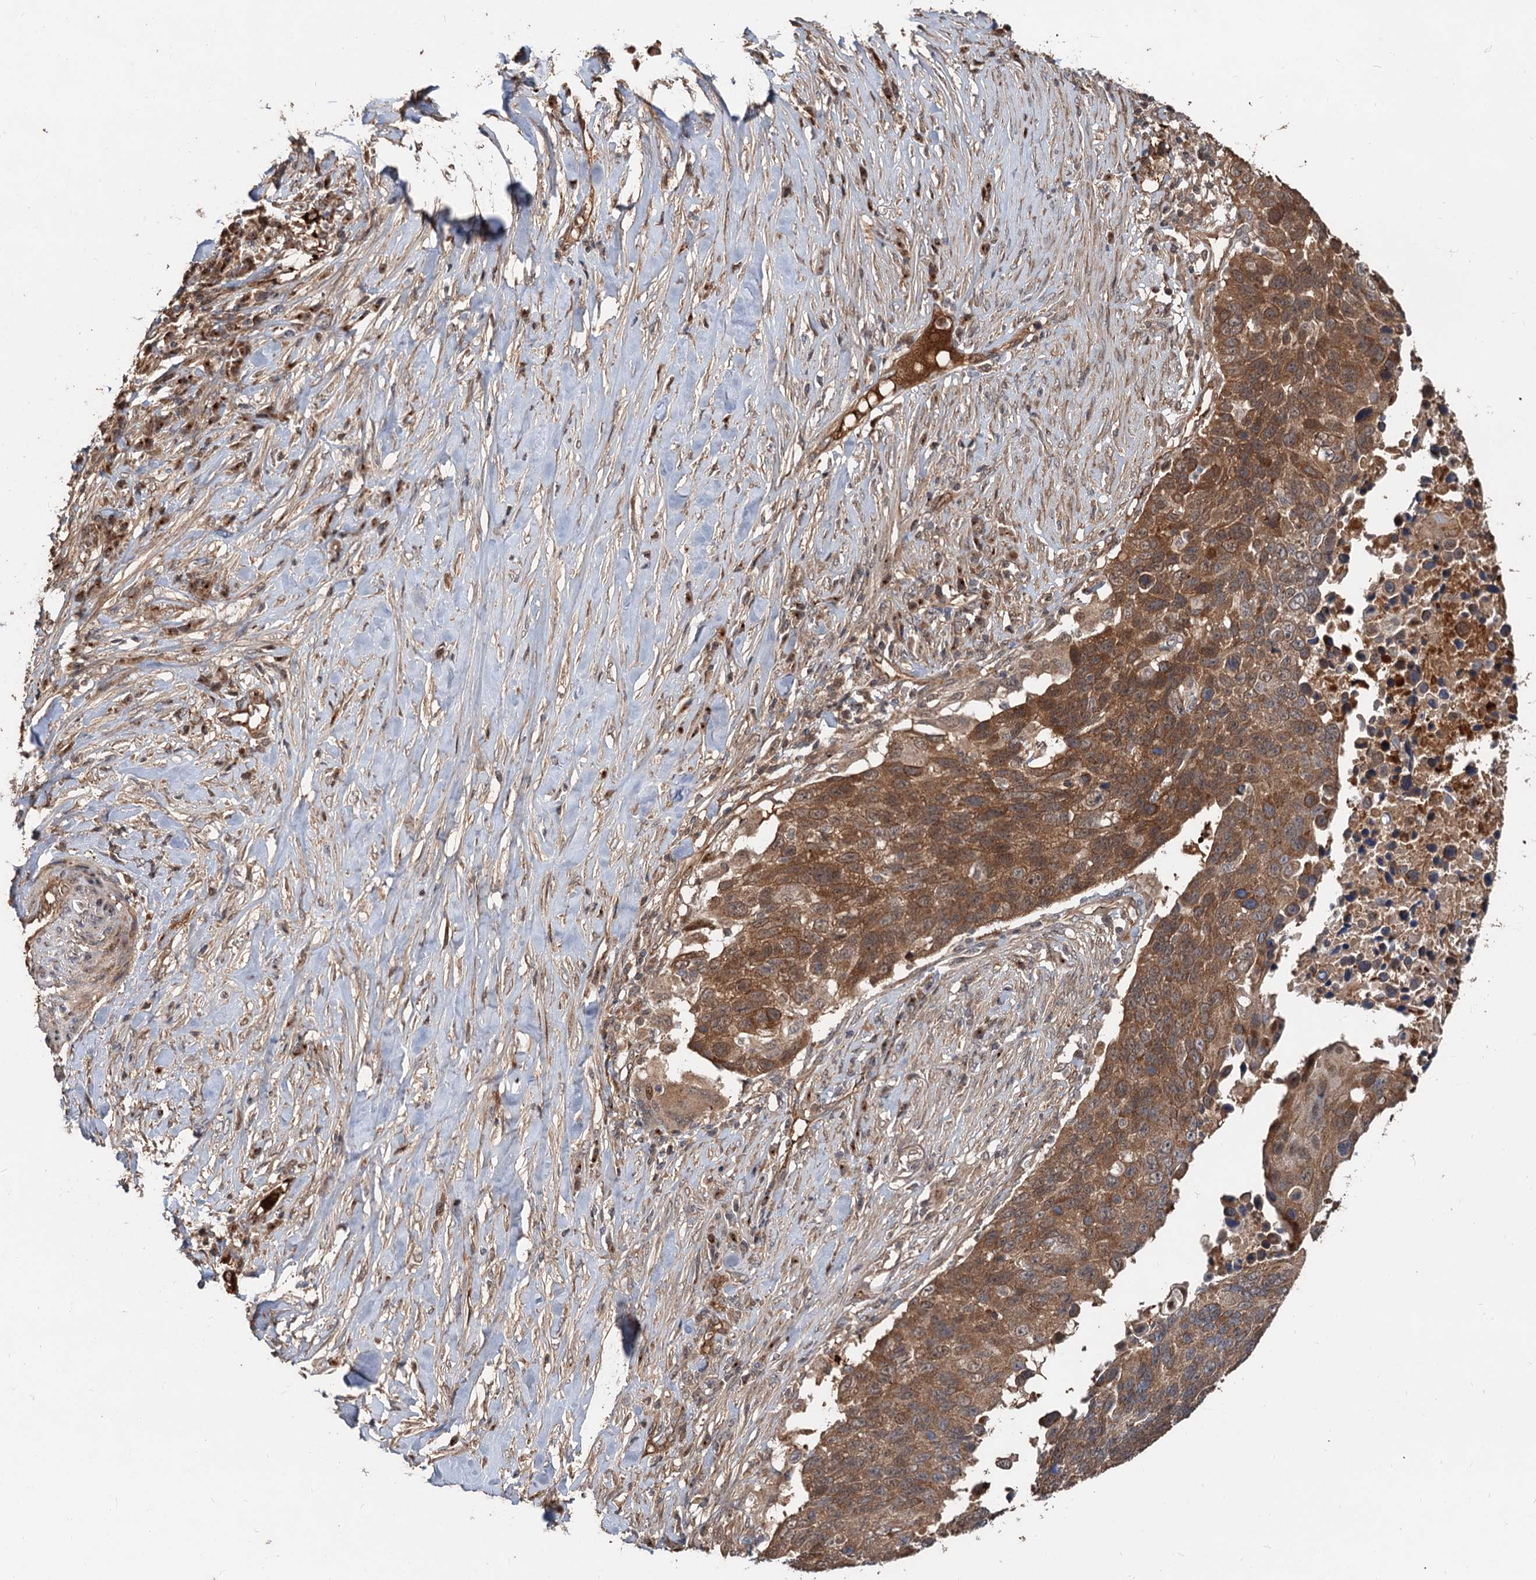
{"staining": {"intensity": "strong", "quantity": ">75%", "location": "cytoplasmic/membranous"}, "tissue": "lung cancer", "cell_type": "Tumor cells", "image_type": "cancer", "snomed": [{"axis": "morphology", "description": "Normal tissue, NOS"}, {"axis": "morphology", "description": "Squamous cell carcinoma, NOS"}, {"axis": "topography", "description": "Lymph node"}, {"axis": "topography", "description": "Lung"}], "caption": "Lung cancer stained with a brown dye demonstrates strong cytoplasmic/membranous positive expression in approximately >75% of tumor cells.", "gene": "DEXI", "patient": {"sex": "male", "age": 66}}